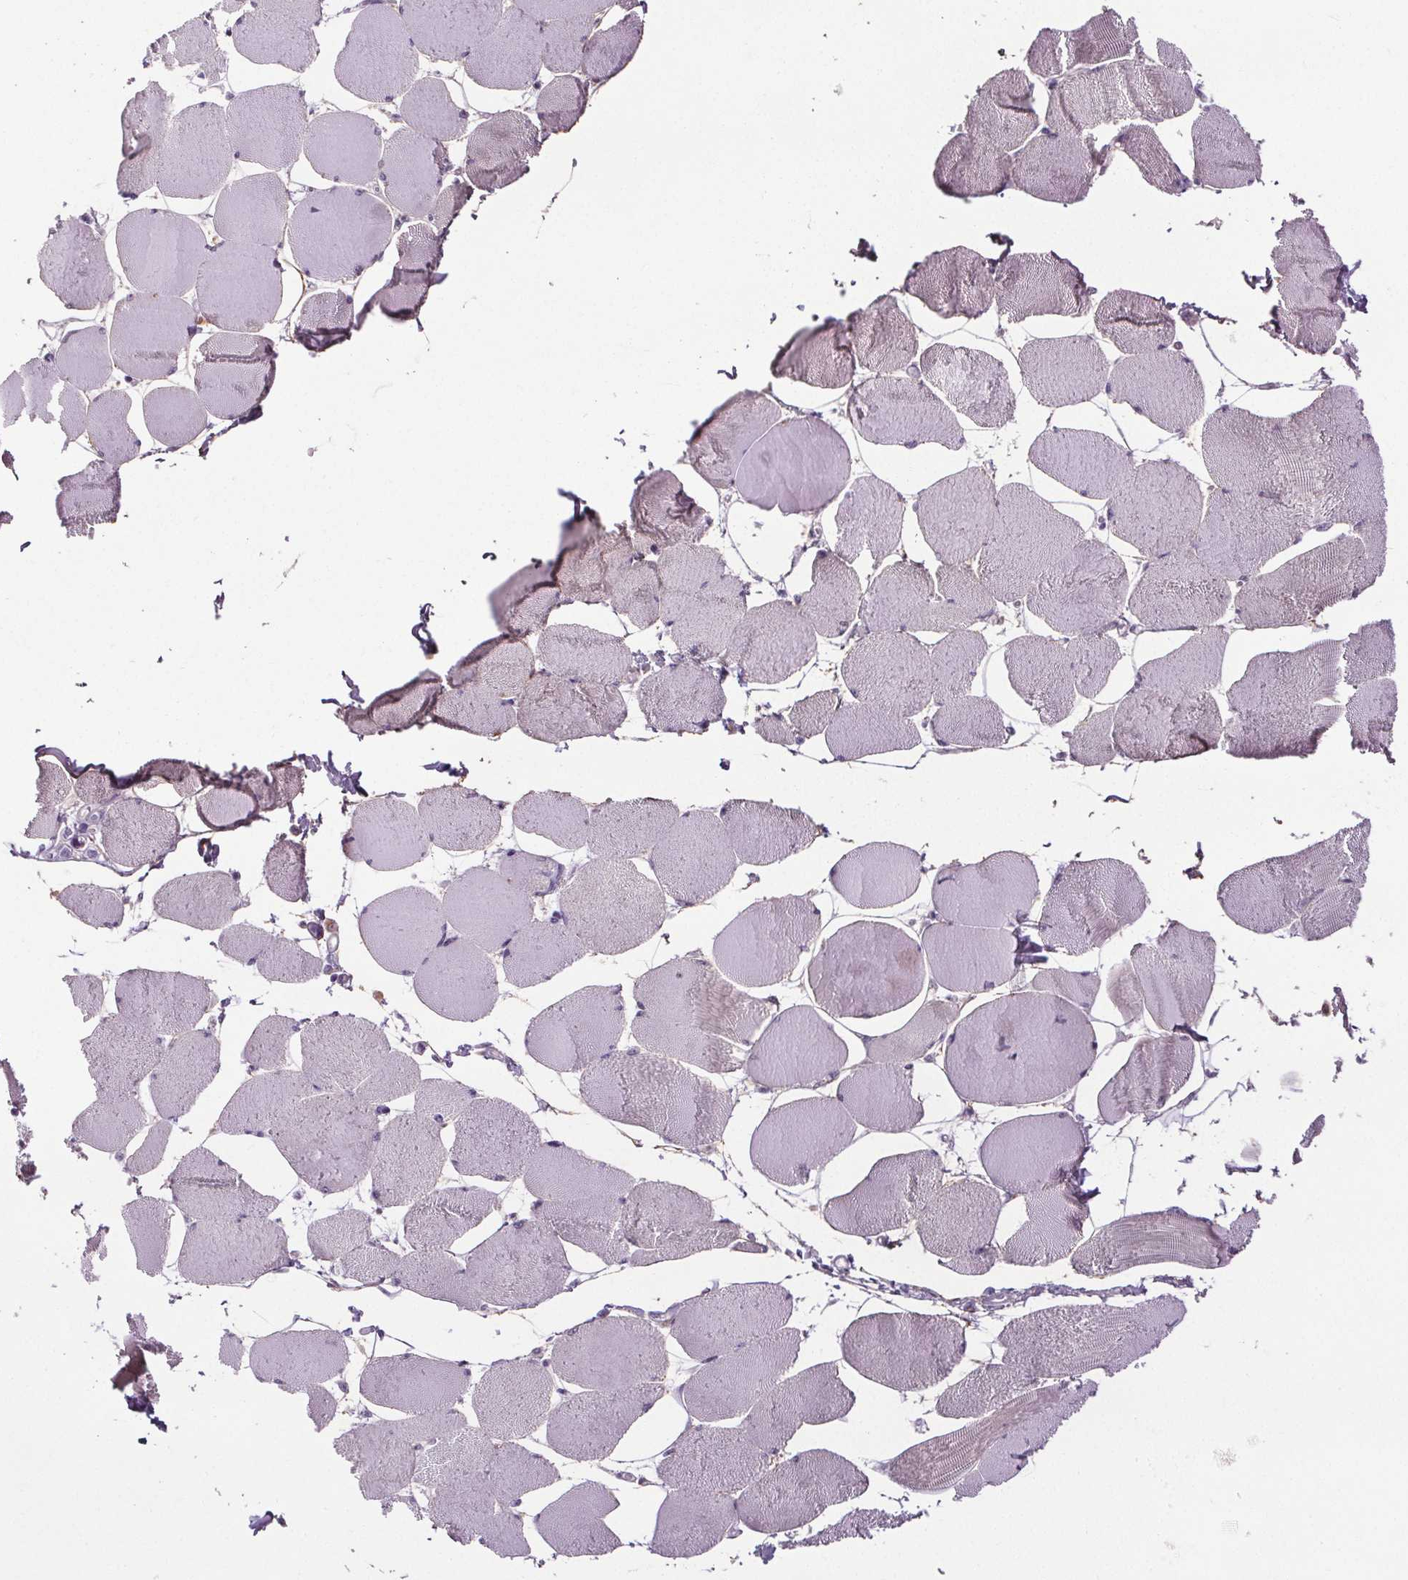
{"staining": {"intensity": "negative", "quantity": "none", "location": "none"}, "tissue": "skeletal muscle", "cell_type": "Myocytes", "image_type": "normal", "snomed": [{"axis": "morphology", "description": "Normal tissue, NOS"}, {"axis": "topography", "description": "Skeletal muscle"}], "caption": "This is a image of IHC staining of unremarkable skeletal muscle, which shows no expression in myocytes.", "gene": "TMEM240", "patient": {"sex": "female", "age": 75}}